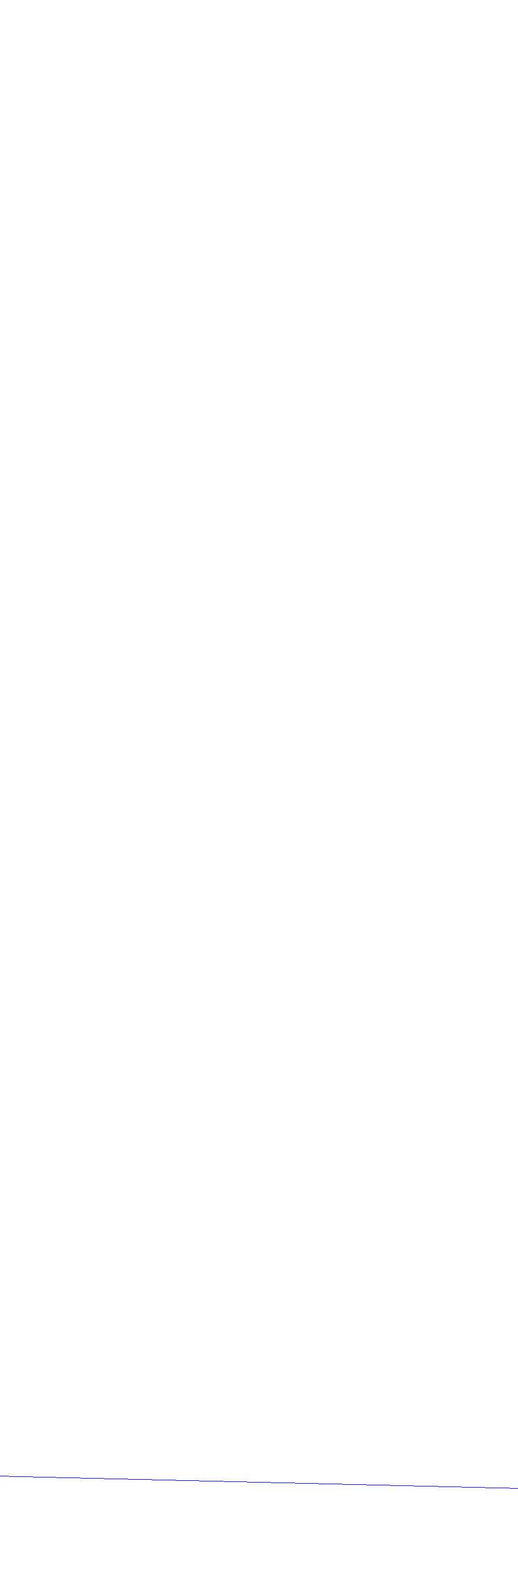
{"staining": {"intensity": "negative", "quantity": "none", "location": "none"}, "tissue": "breast cancer", "cell_type": "Tumor cells", "image_type": "cancer", "snomed": [{"axis": "morphology", "description": "Duct carcinoma"}, {"axis": "topography", "description": "Breast"}], "caption": "Breast invasive ductal carcinoma was stained to show a protein in brown. There is no significant expression in tumor cells.", "gene": "ACTA1", "patient": {"sex": "female", "age": 68}}